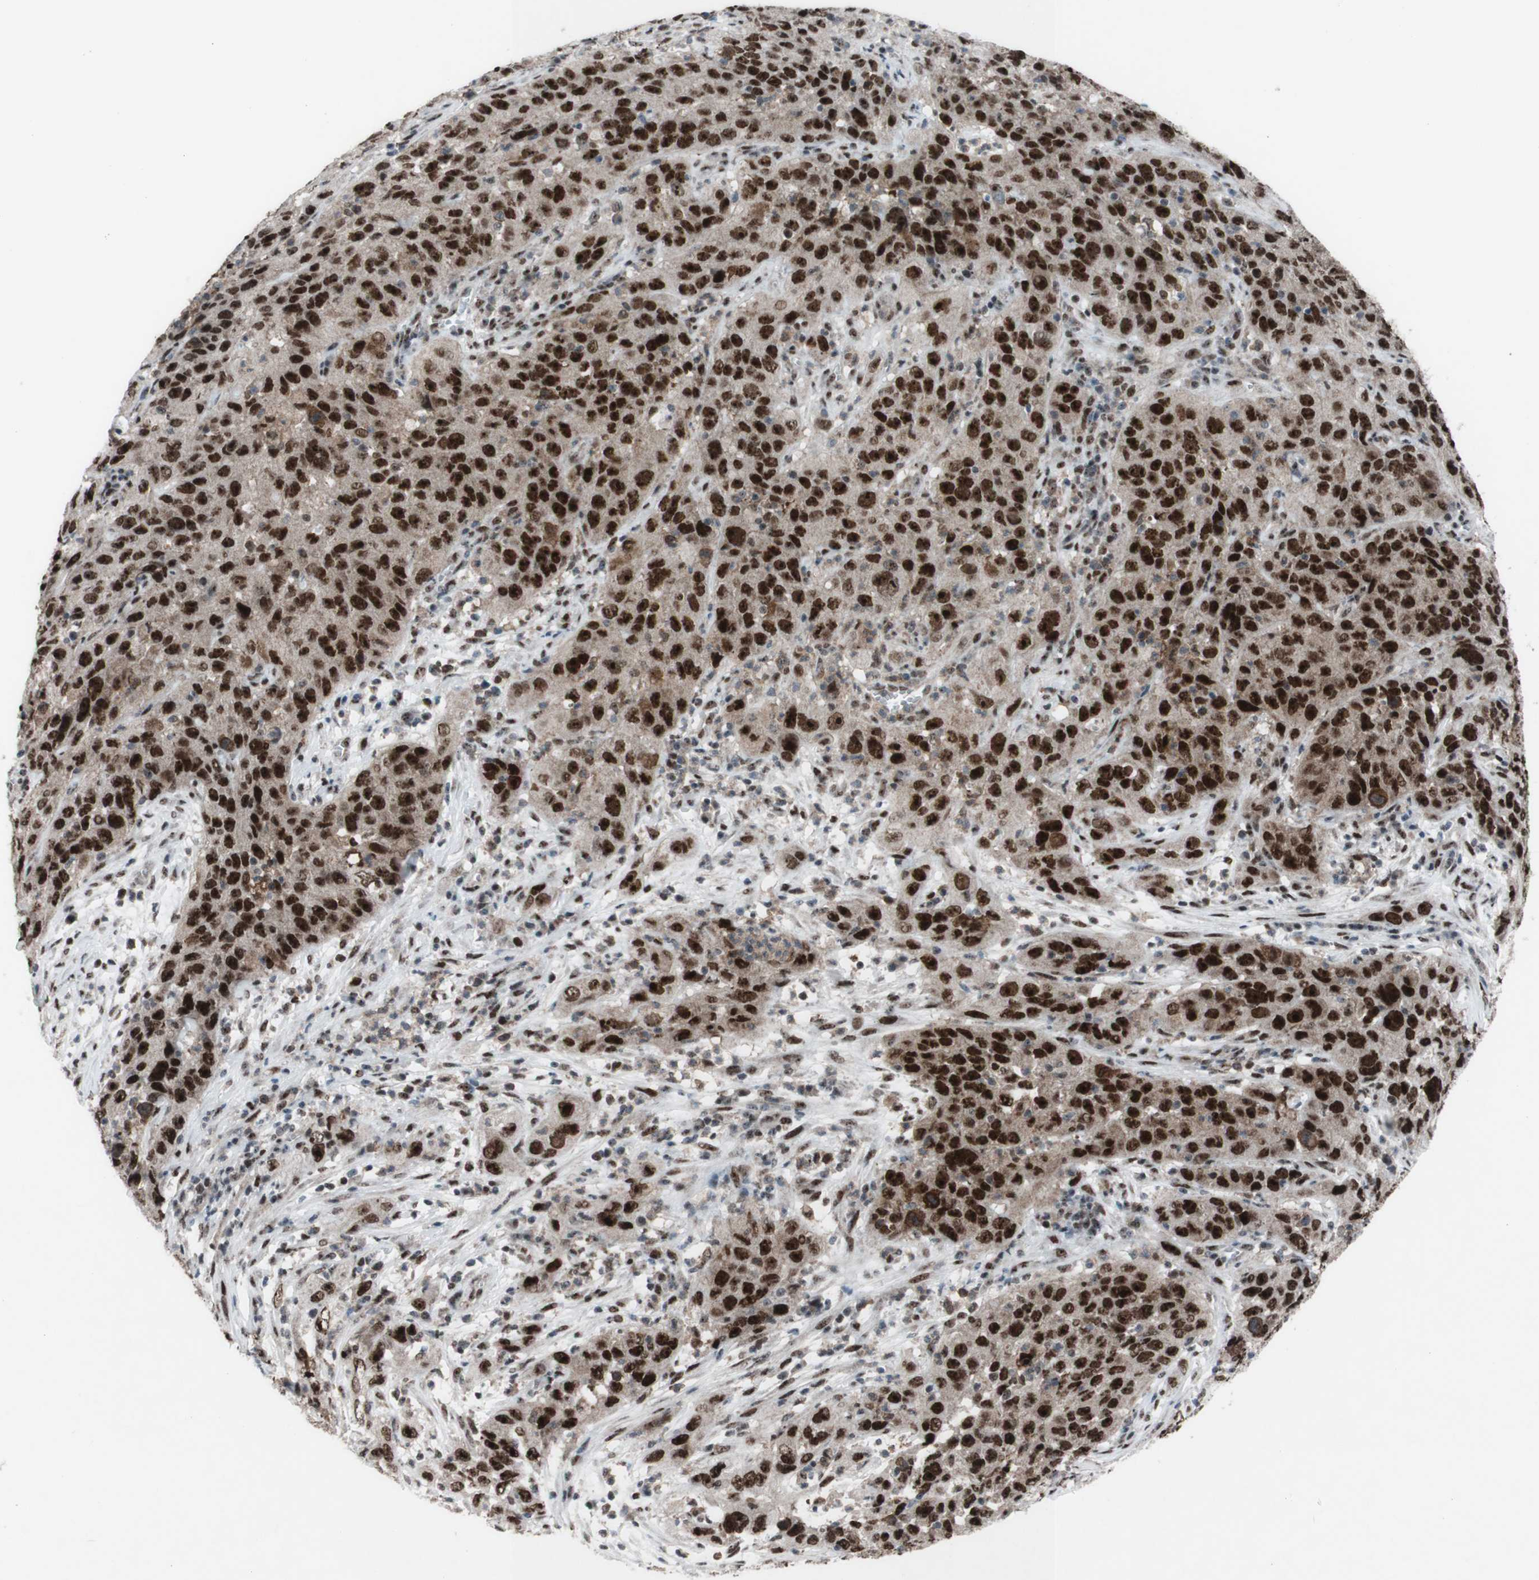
{"staining": {"intensity": "strong", "quantity": ">75%", "location": "nuclear"}, "tissue": "cervical cancer", "cell_type": "Tumor cells", "image_type": "cancer", "snomed": [{"axis": "morphology", "description": "Squamous cell carcinoma, NOS"}, {"axis": "topography", "description": "Cervix"}], "caption": "Immunohistochemistry of human cervical cancer (squamous cell carcinoma) reveals high levels of strong nuclear positivity in approximately >75% of tumor cells.", "gene": "POLR1A", "patient": {"sex": "female", "age": 32}}